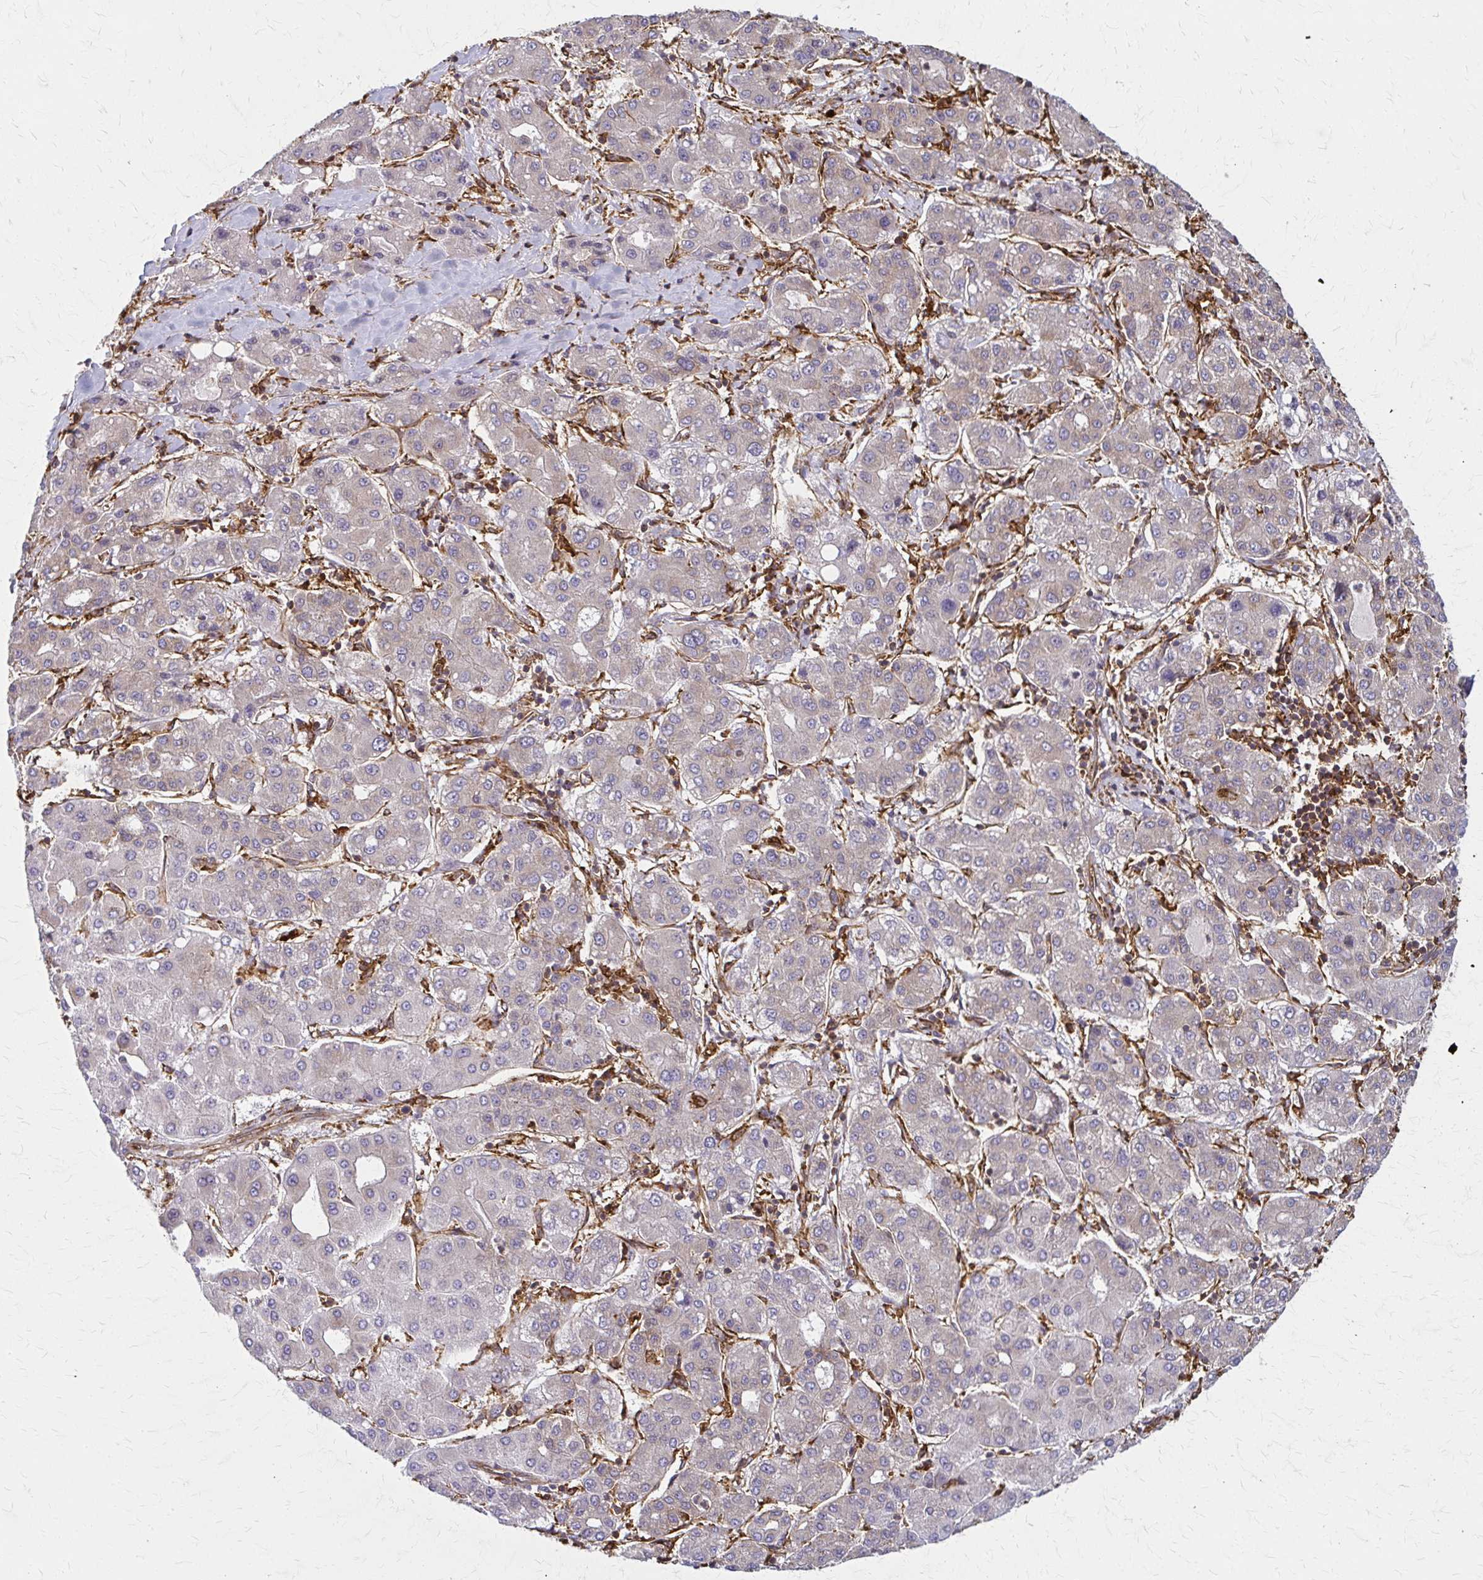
{"staining": {"intensity": "weak", "quantity": "<25%", "location": "cytoplasmic/membranous"}, "tissue": "liver cancer", "cell_type": "Tumor cells", "image_type": "cancer", "snomed": [{"axis": "morphology", "description": "Carcinoma, Hepatocellular, NOS"}, {"axis": "topography", "description": "Liver"}], "caption": "DAB immunohistochemical staining of liver cancer displays no significant expression in tumor cells.", "gene": "WASF2", "patient": {"sex": "male", "age": 65}}